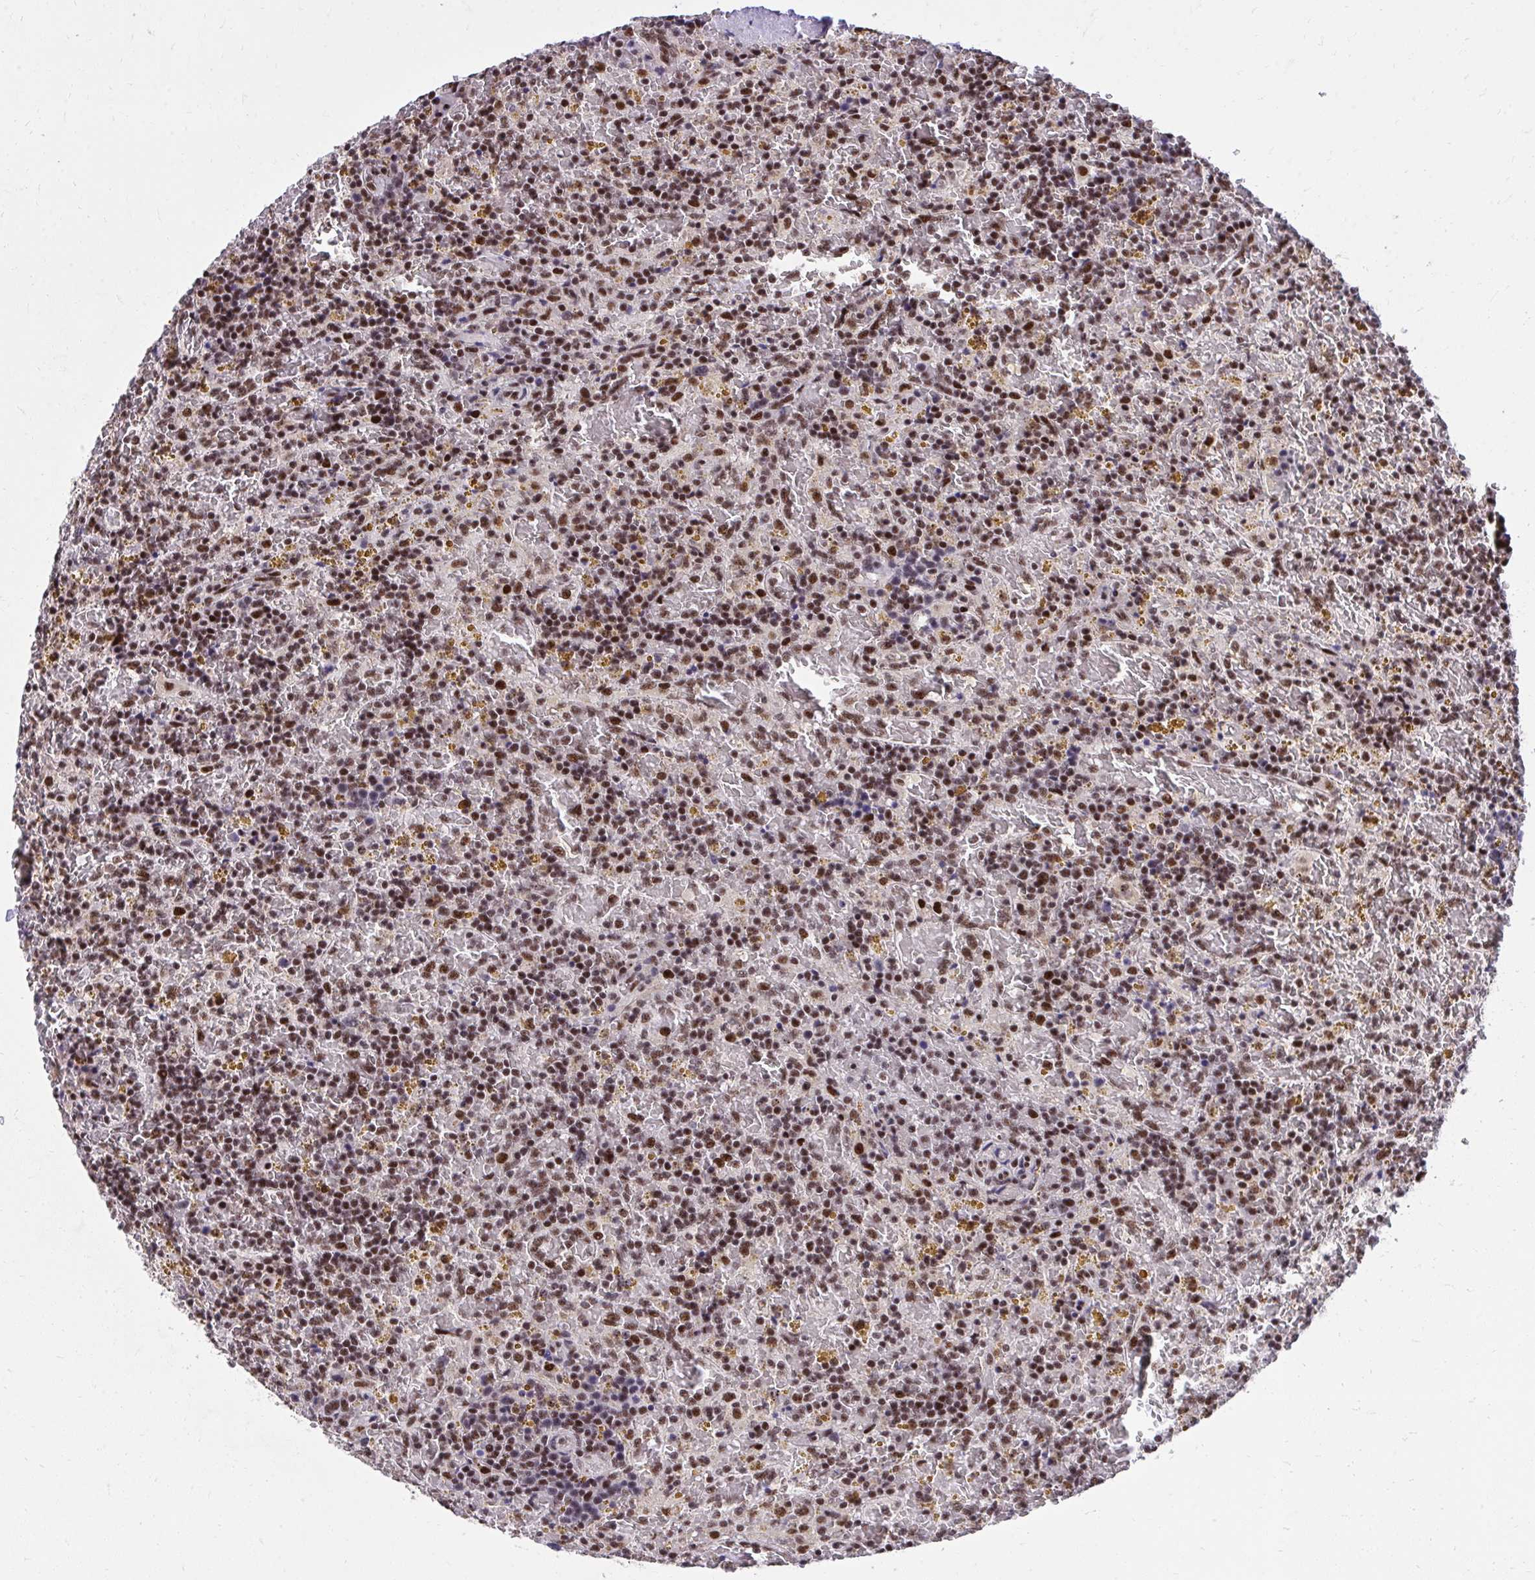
{"staining": {"intensity": "moderate", "quantity": ">75%", "location": "nuclear"}, "tissue": "lymphoma", "cell_type": "Tumor cells", "image_type": "cancer", "snomed": [{"axis": "morphology", "description": "Malignant lymphoma, non-Hodgkin's type, Low grade"}, {"axis": "topography", "description": "Spleen"}], "caption": "This photomicrograph reveals immunohistochemistry (IHC) staining of human lymphoma, with medium moderate nuclear expression in about >75% of tumor cells.", "gene": "SYNE4", "patient": {"sex": "female", "age": 65}}